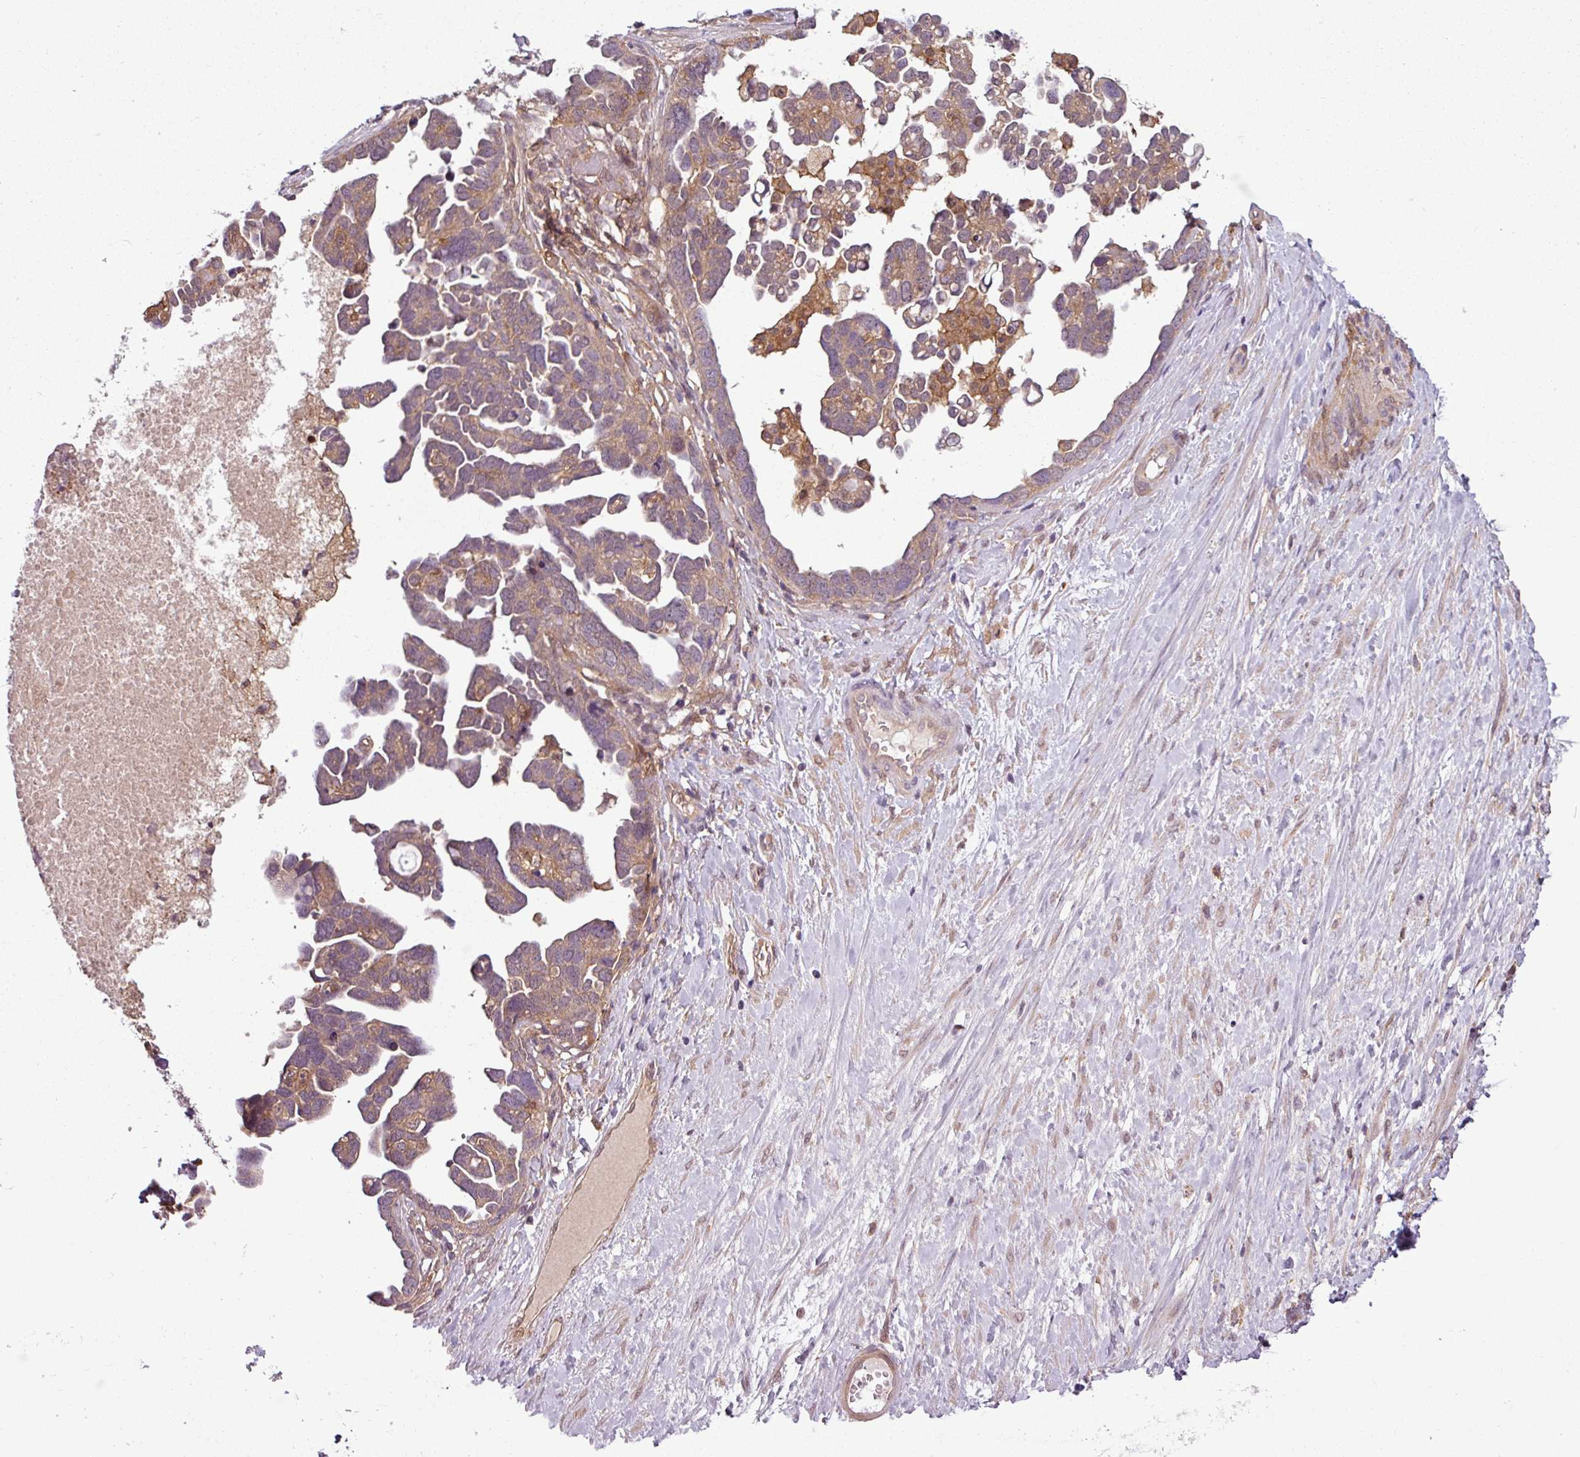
{"staining": {"intensity": "weak", "quantity": "25%-75%", "location": "cytoplasmic/membranous"}, "tissue": "ovarian cancer", "cell_type": "Tumor cells", "image_type": "cancer", "snomed": [{"axis": "morphology", "description": "Cystadenocarcinoma, serous, NOS"}, {"axis": "topography", "description": "Ovary"}], "caption": "DAB immunohistochemical staining of ovarian serous cystadenocarcinoma shows weak cytoplasmic/membranous protein positivity in approximately 25%-75% of tumor cells.", "gene": "SH3BGRL", "patient": {"sex": "female", "age": 54}}